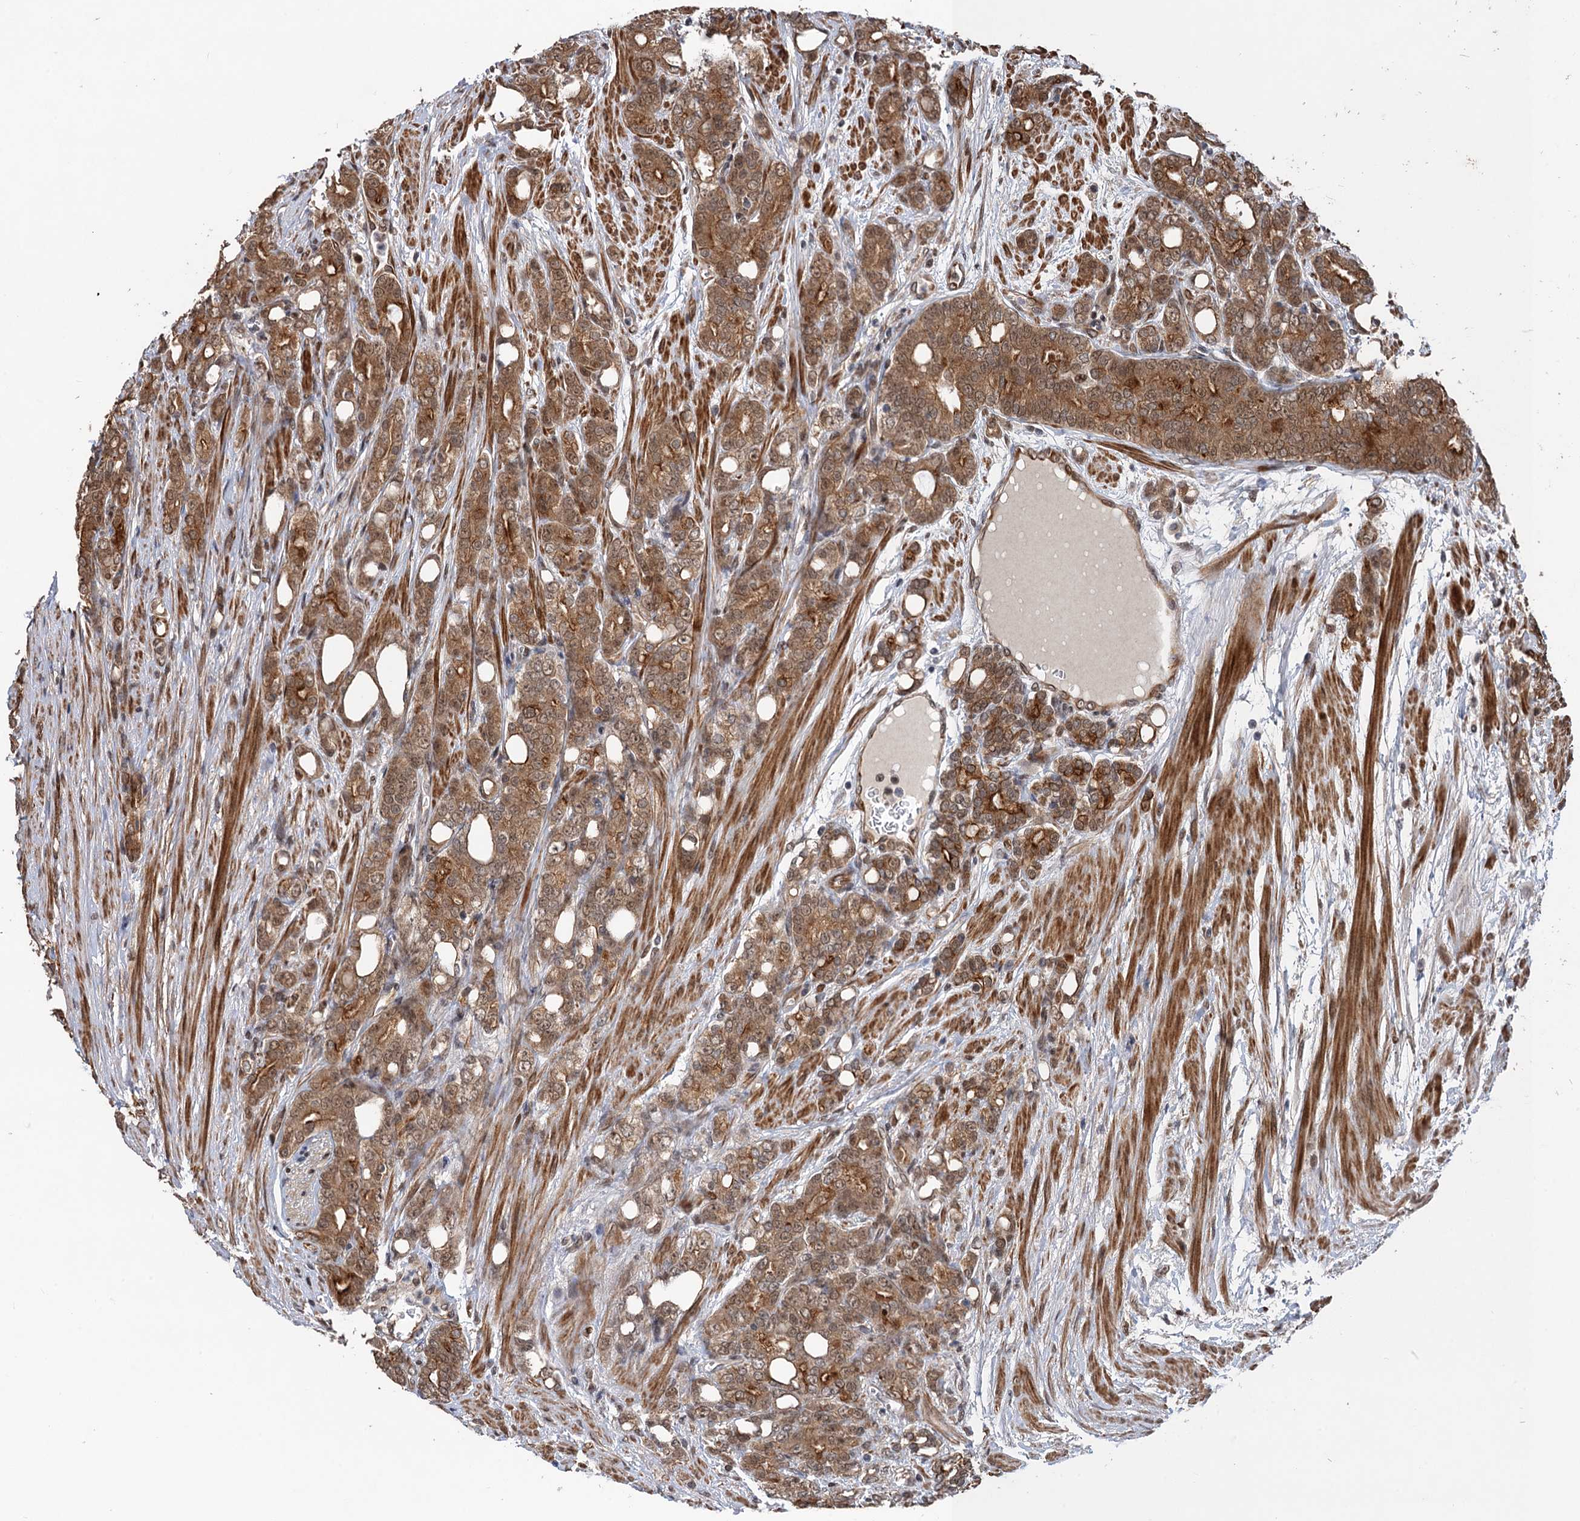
{"staining": {"intensity": "moderate", "quantity": ">75%", "location": "cytoplasmic/membranous"}, "tissue": "prostate cancer", "cell_type": "Tumor cells", "image_type": "cancer", "snomed": [{"axis": "morphology", "description": "Adenocarcinoma, High grade"}, {"axis": "topography", "description": "Prostate"}], "caption": "Adenocarcinoma (high-grade) (prostate) stained with DAB IHC displays medium levels of moderate cytoplasmic/membranous staining in approximately >75% of tumor cells.", "gene": "TTC31", "patient": {"sex": "male", "age": 62}}